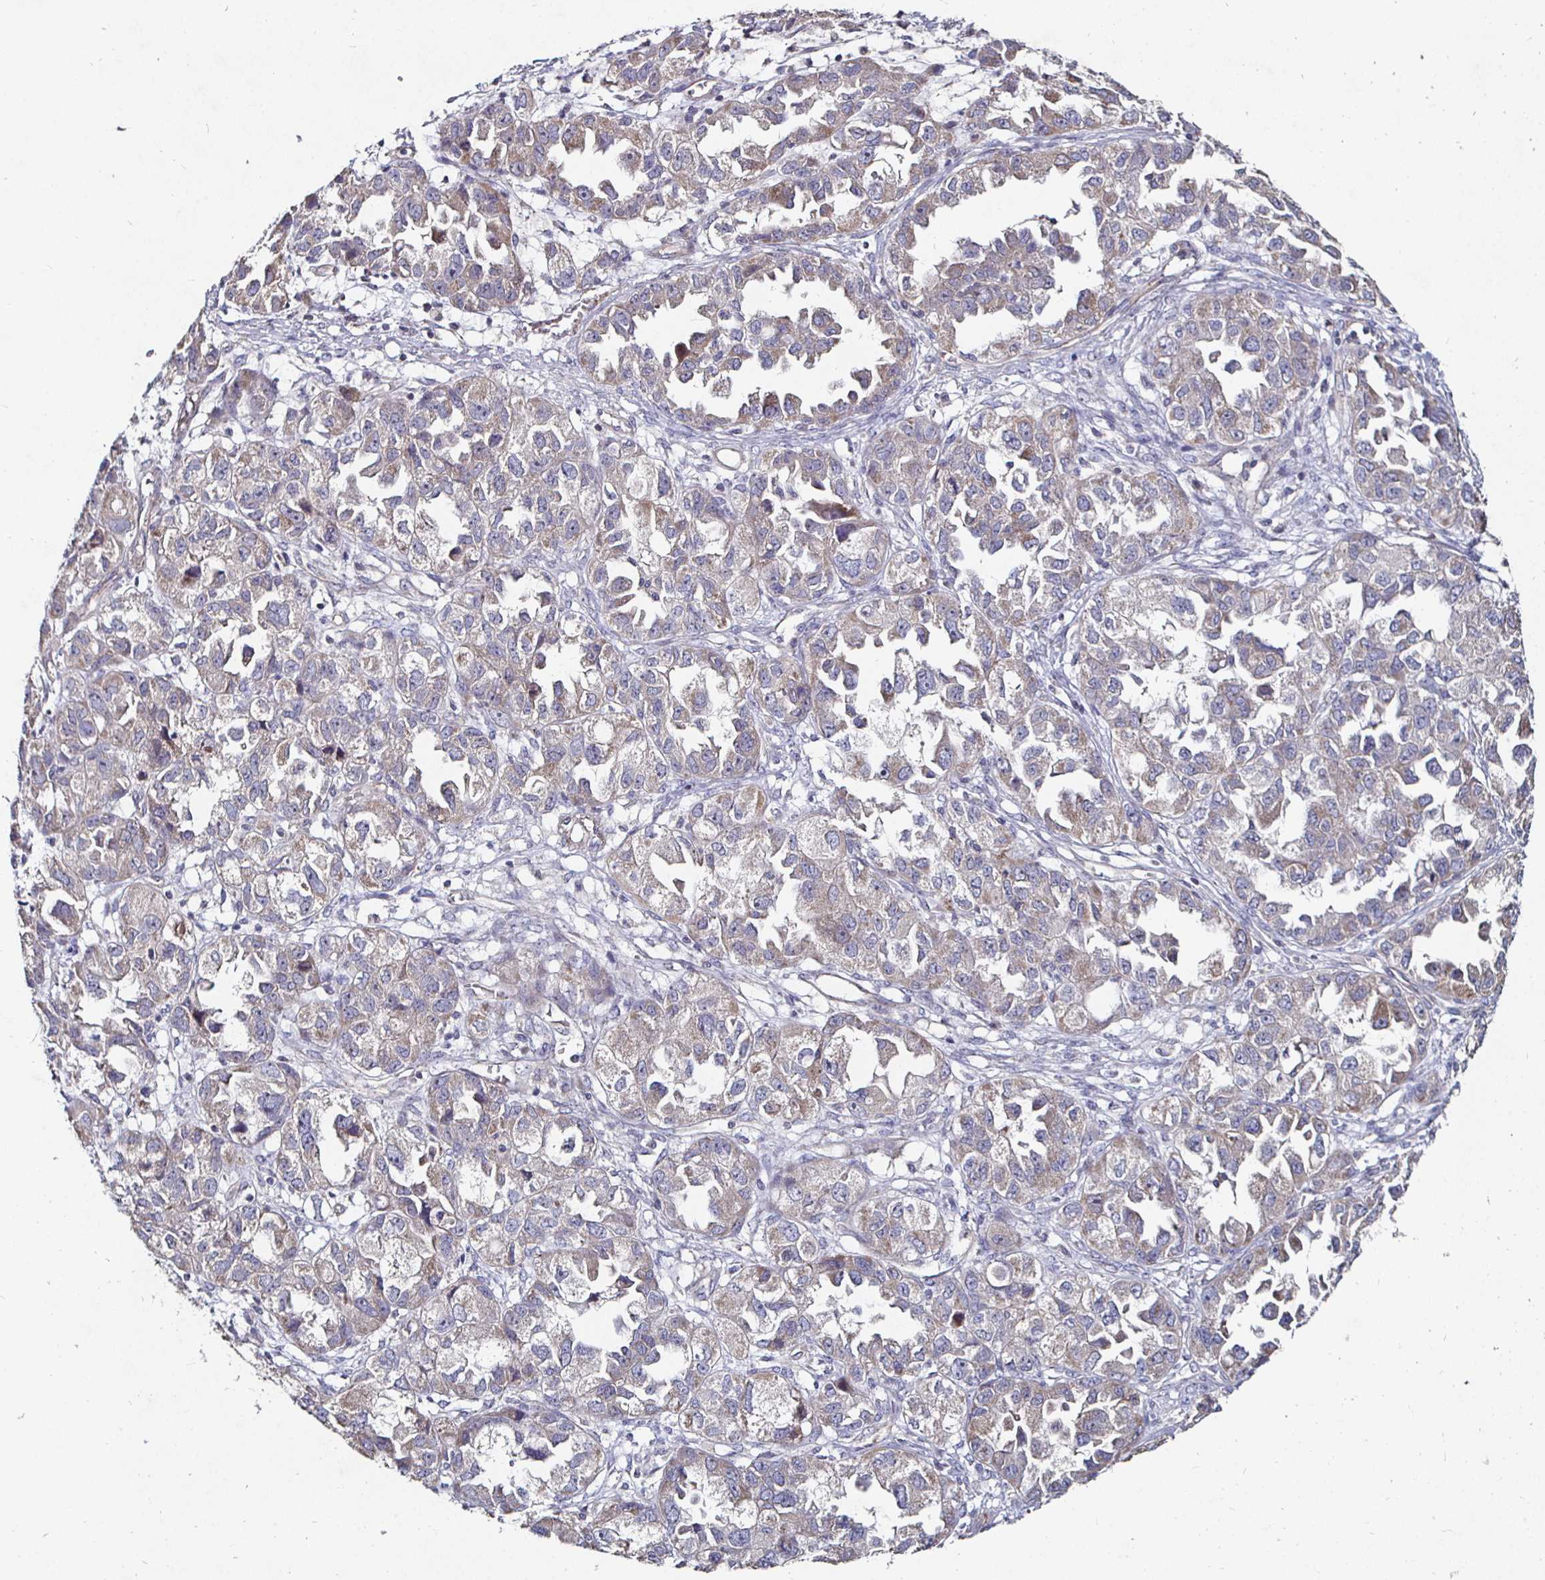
{"staining": {"intensity": "weak", "quantity": ">75%", "location": "cytoplasmic/membranous"}, "tissue": "ovarian cancer", "cell_type": "Tumor cells", "image_type": "cancer", "snomed": [{"axis": "morphology", "description": "Cystadenocarcinoma, serous, NOS"}, {"axis": "topography", "description": "Ovary"}], "caption": "DAB immunohistochemical staining of human ovarian cancer (serous cystadenocarcinoma) shows weak cytoplasmic/membranous protein staining in about >75% of tumor cells. (DAB (3,3'-diaminobenzidine) IHC, brown staining for protein, blue staining for nuclei).", "gene": "NRSN1", "patient": {"sex": "female", "age": 84}}